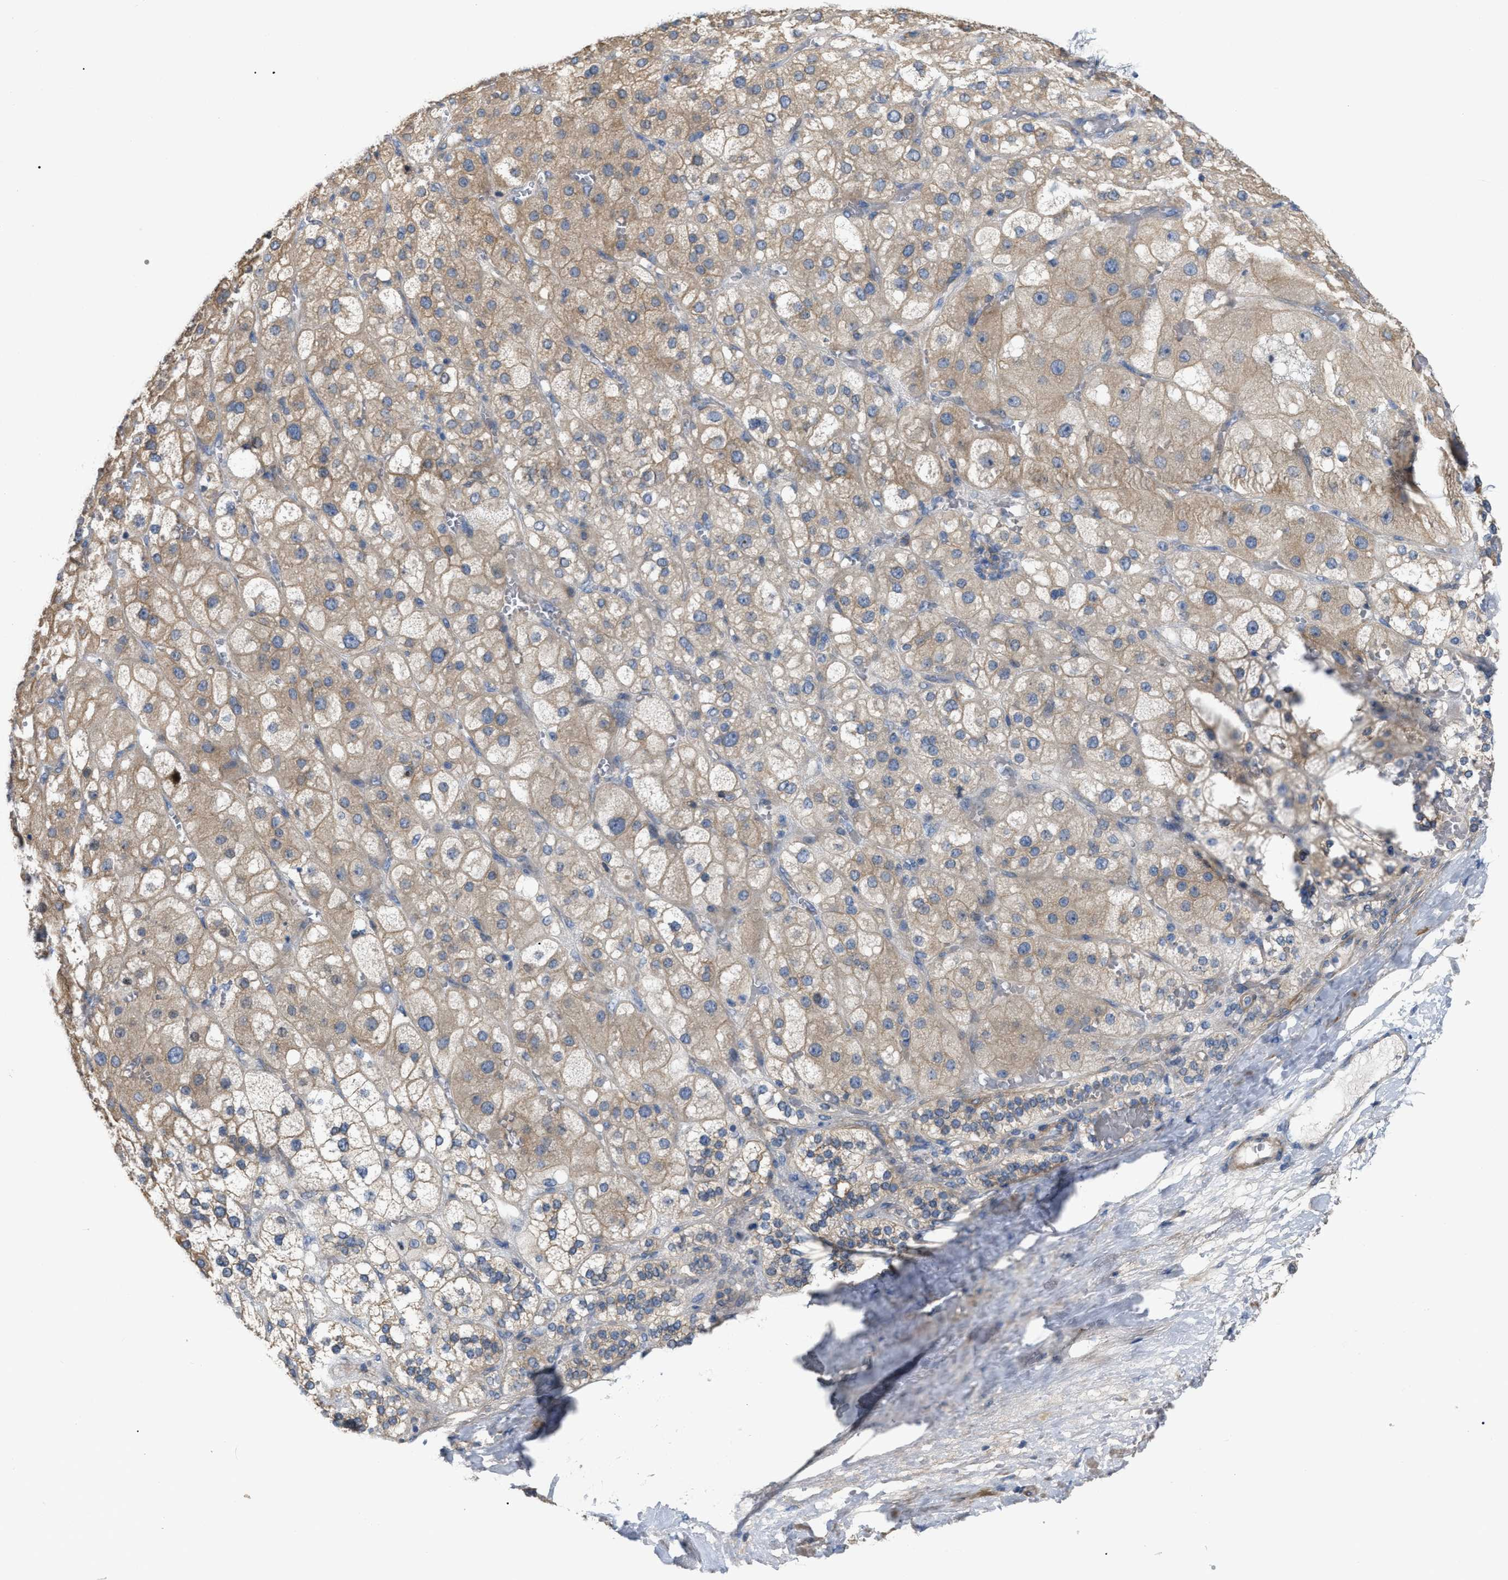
{"staining": {"intensity": "weak", "quantity": ">75%", "location": "cytoplasmic/membranous"}, "tissue": "adrenal gland", "cell_type": "Glandular cells", "image_type": "normal", "snomed": [{"axis": "morphology", "description": "Normal tissue, NOS"}, {"axis": "topography", "description": "Adrenal gland"}], "caption": "The histopathology image reveals staining of benign adrenal gland, revealing weak cytoplasmic/membranous protein positivity (brown color) within glandular cells.", "gene": "DHX58", "patient": {"sex": "female", "age": 47}}